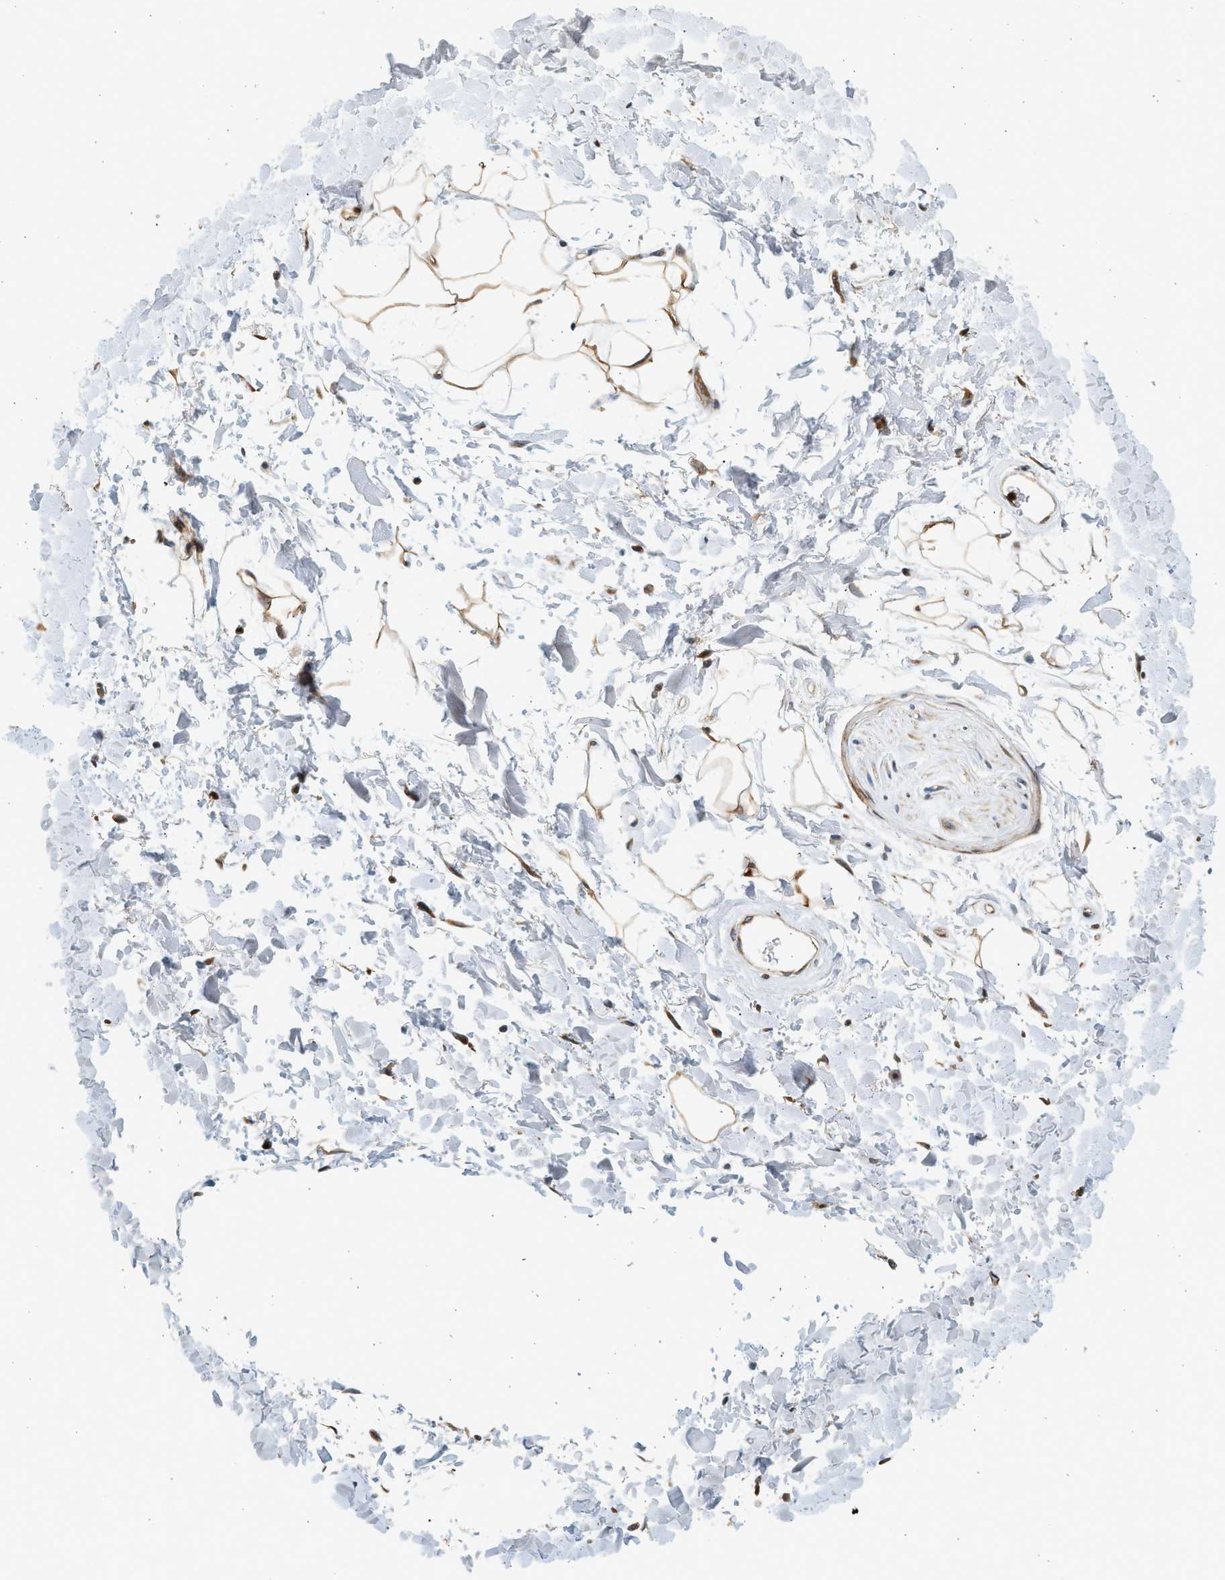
{"staining": {"intensity": "moderate", "quantity": ">75%", "location": "cytoplasmic/membranous"}, "tissue": "adipose tissue", "cell_type": "Adipocytes", "image_type": "normal", "snomed": [{"axis": "morphology", "description": "Normal tissue, NOS"}, {"axis": "topography", "description": "Soft tissue"}], "caption": "Unremarkable adipose tissue was stained to show a protein in brown. There is medium levels of moderate cytoplasmic/membranous staining in approximately >75% of adipocytes.", "gene": "NRSN2", "patient": {"sex": "male", "age": 72}}